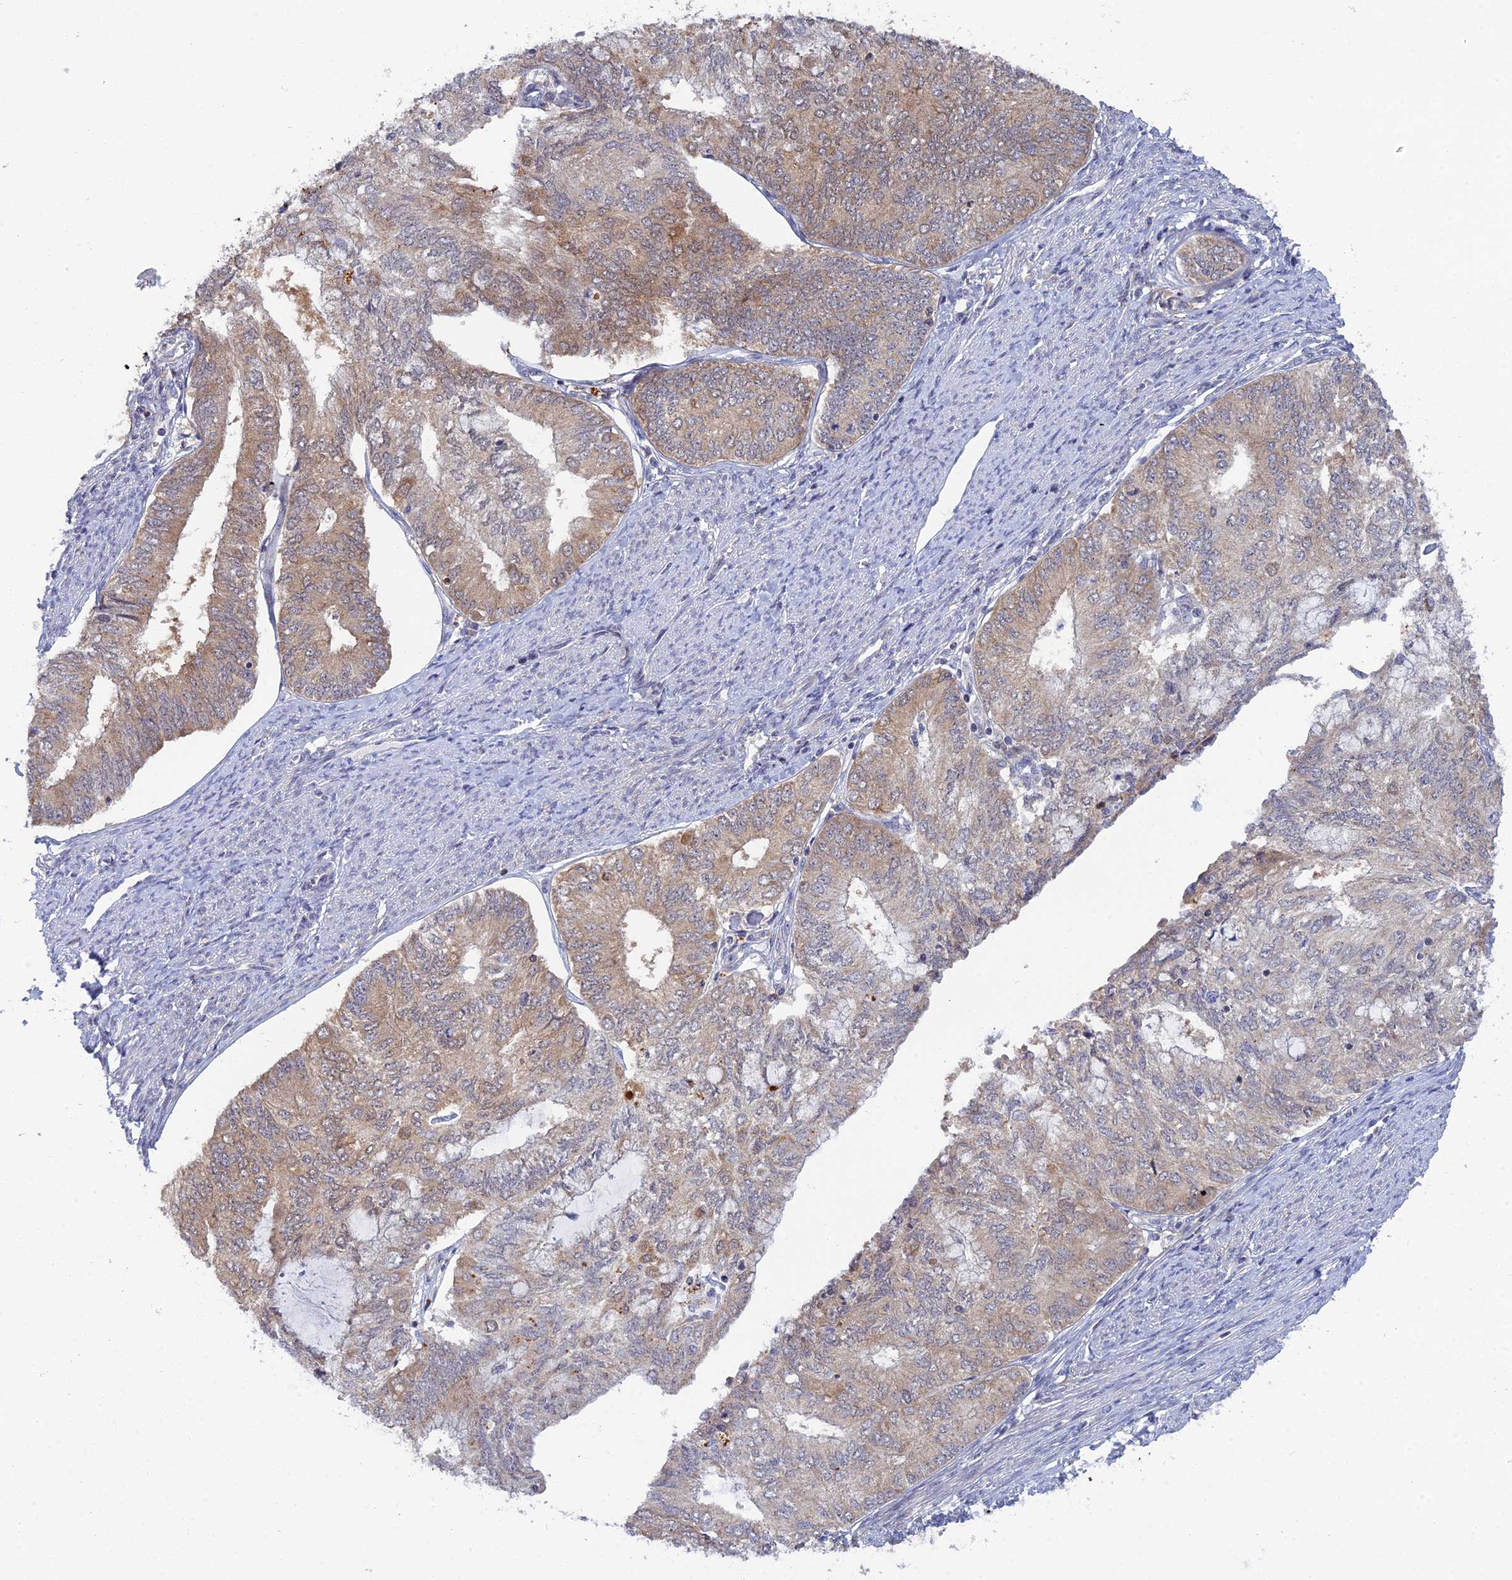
{"staining": {"intensity": "moderate", "quantity": "25%-75%", "location": "cytoplasmic/membranous"}, "tissue": "endometrial cancer", "cell_type": "Tumor cells", "image_type": "cancer", "snomed": [{"axis": "morphology", "description": "Adenocarcinoma, NOS"}, {"axis": "topography", "description": "Endometrium"}], "caption": "IHC (DAB) staining of human adenocarcinoma (endometrial) reveals moderate cytoplasmic/membranous protein staining in about 25%-75% of tumor cells.", "gene": "ELOA2", "patient": {"sex": "female", "age": 68}}